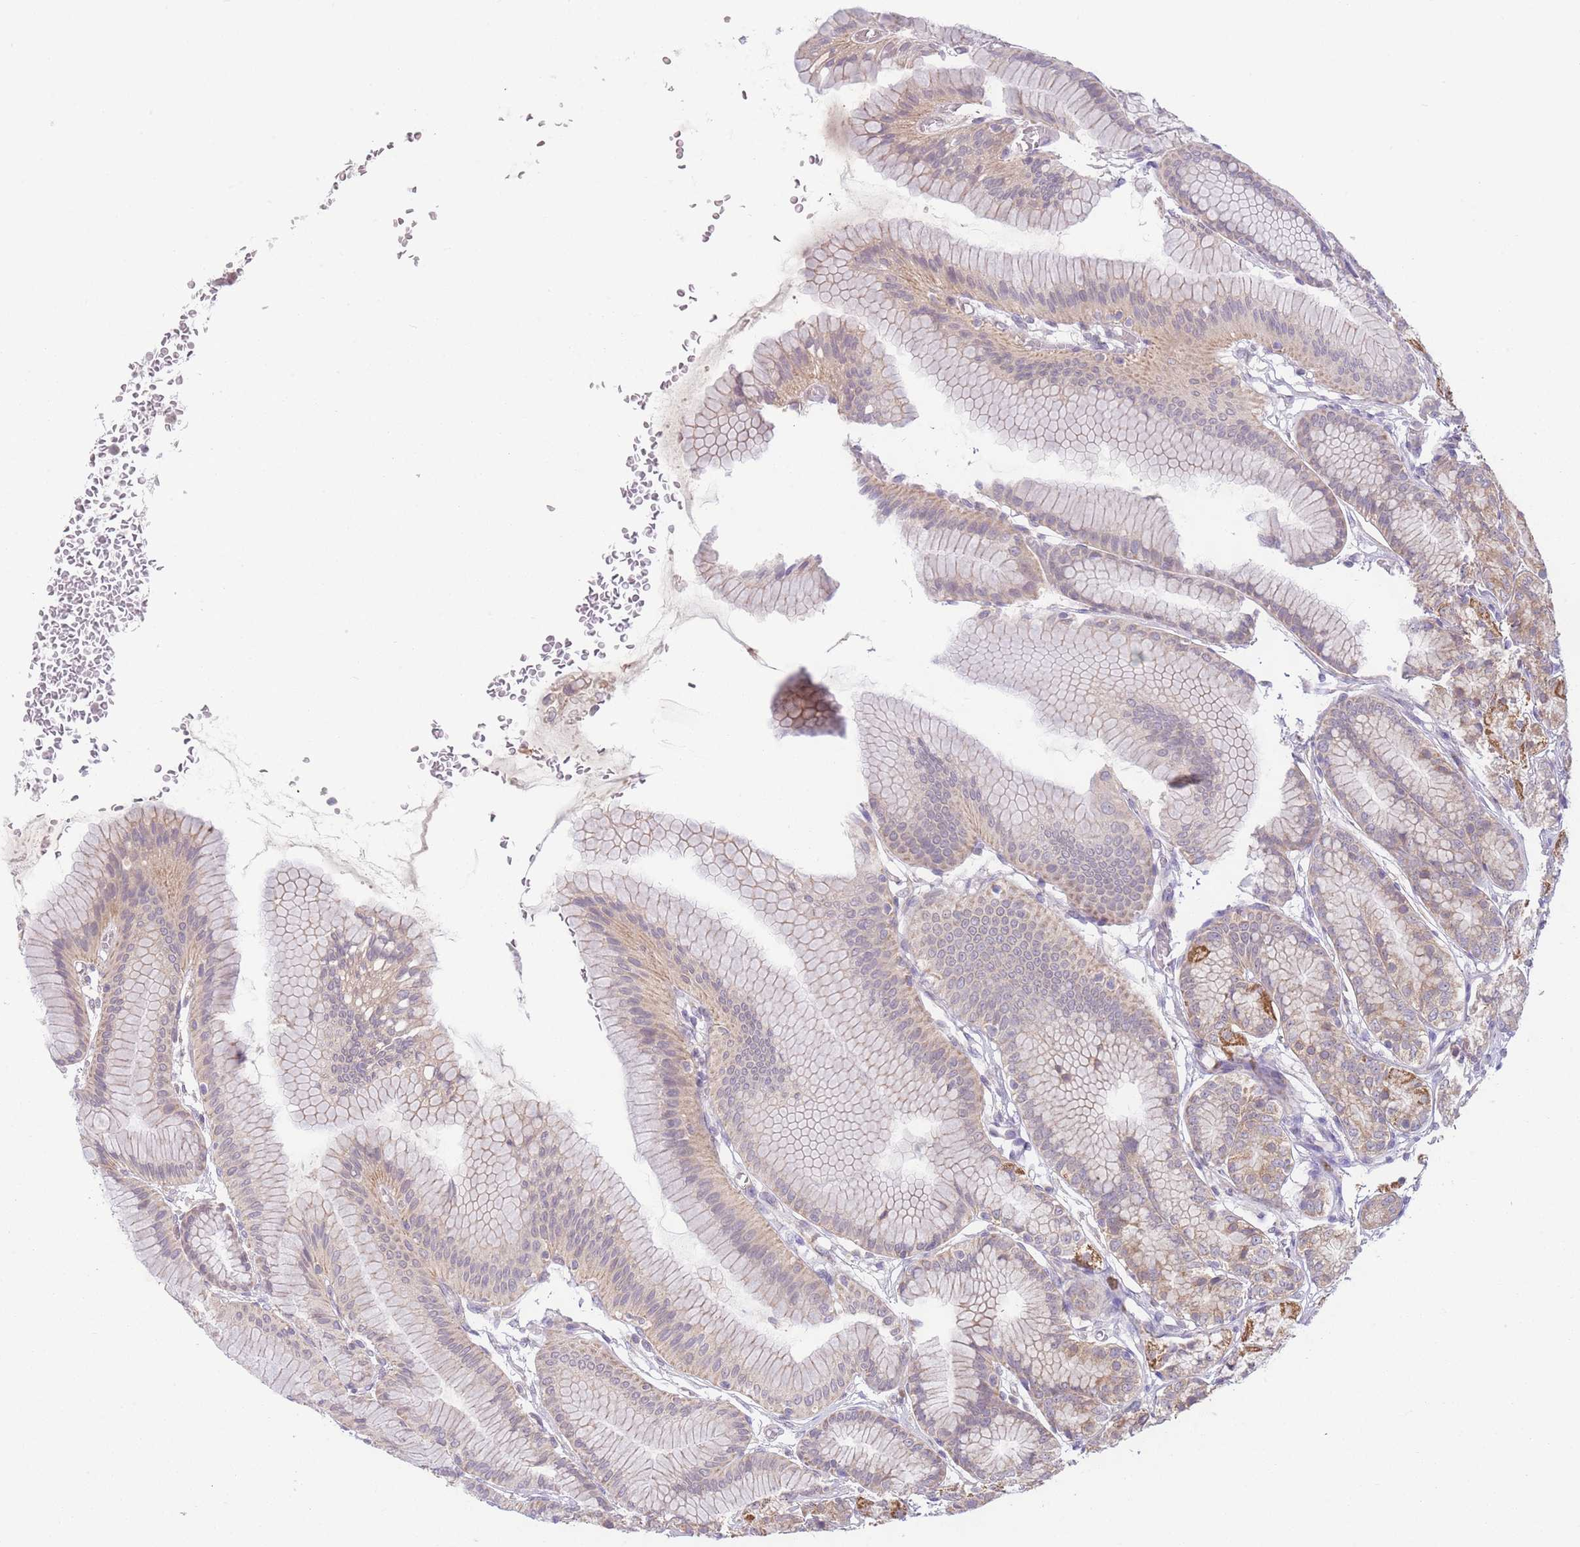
{"staining": {"intensity": "moderate", "quantity": "25%-75%", "location": "cytoplasmic/membranous"}, "tissue": "stomach", "cell_type": "Glandular cells", "image_type": "normal", "snomed": [{"axis": "morphology", "description": "Normal tissue, NOS"}, {"axis": "morphology", "description": "Adenocarcinoma, NOS"}, {"axis": "morphology", "description": "Adenocarcinoma, High grade"}, {"axis": "topography", "description": "Stomach, upper"}, {"axis": "topography", "description": "Stomach"}], "caption": "A photomicrograph of human stomach stained for a protein demonstrates moderate cytoplasmic/membranous brown staining in glandular cells.", "gene": "SKOR2", "patient": {"sex": "female", "age": 65}}